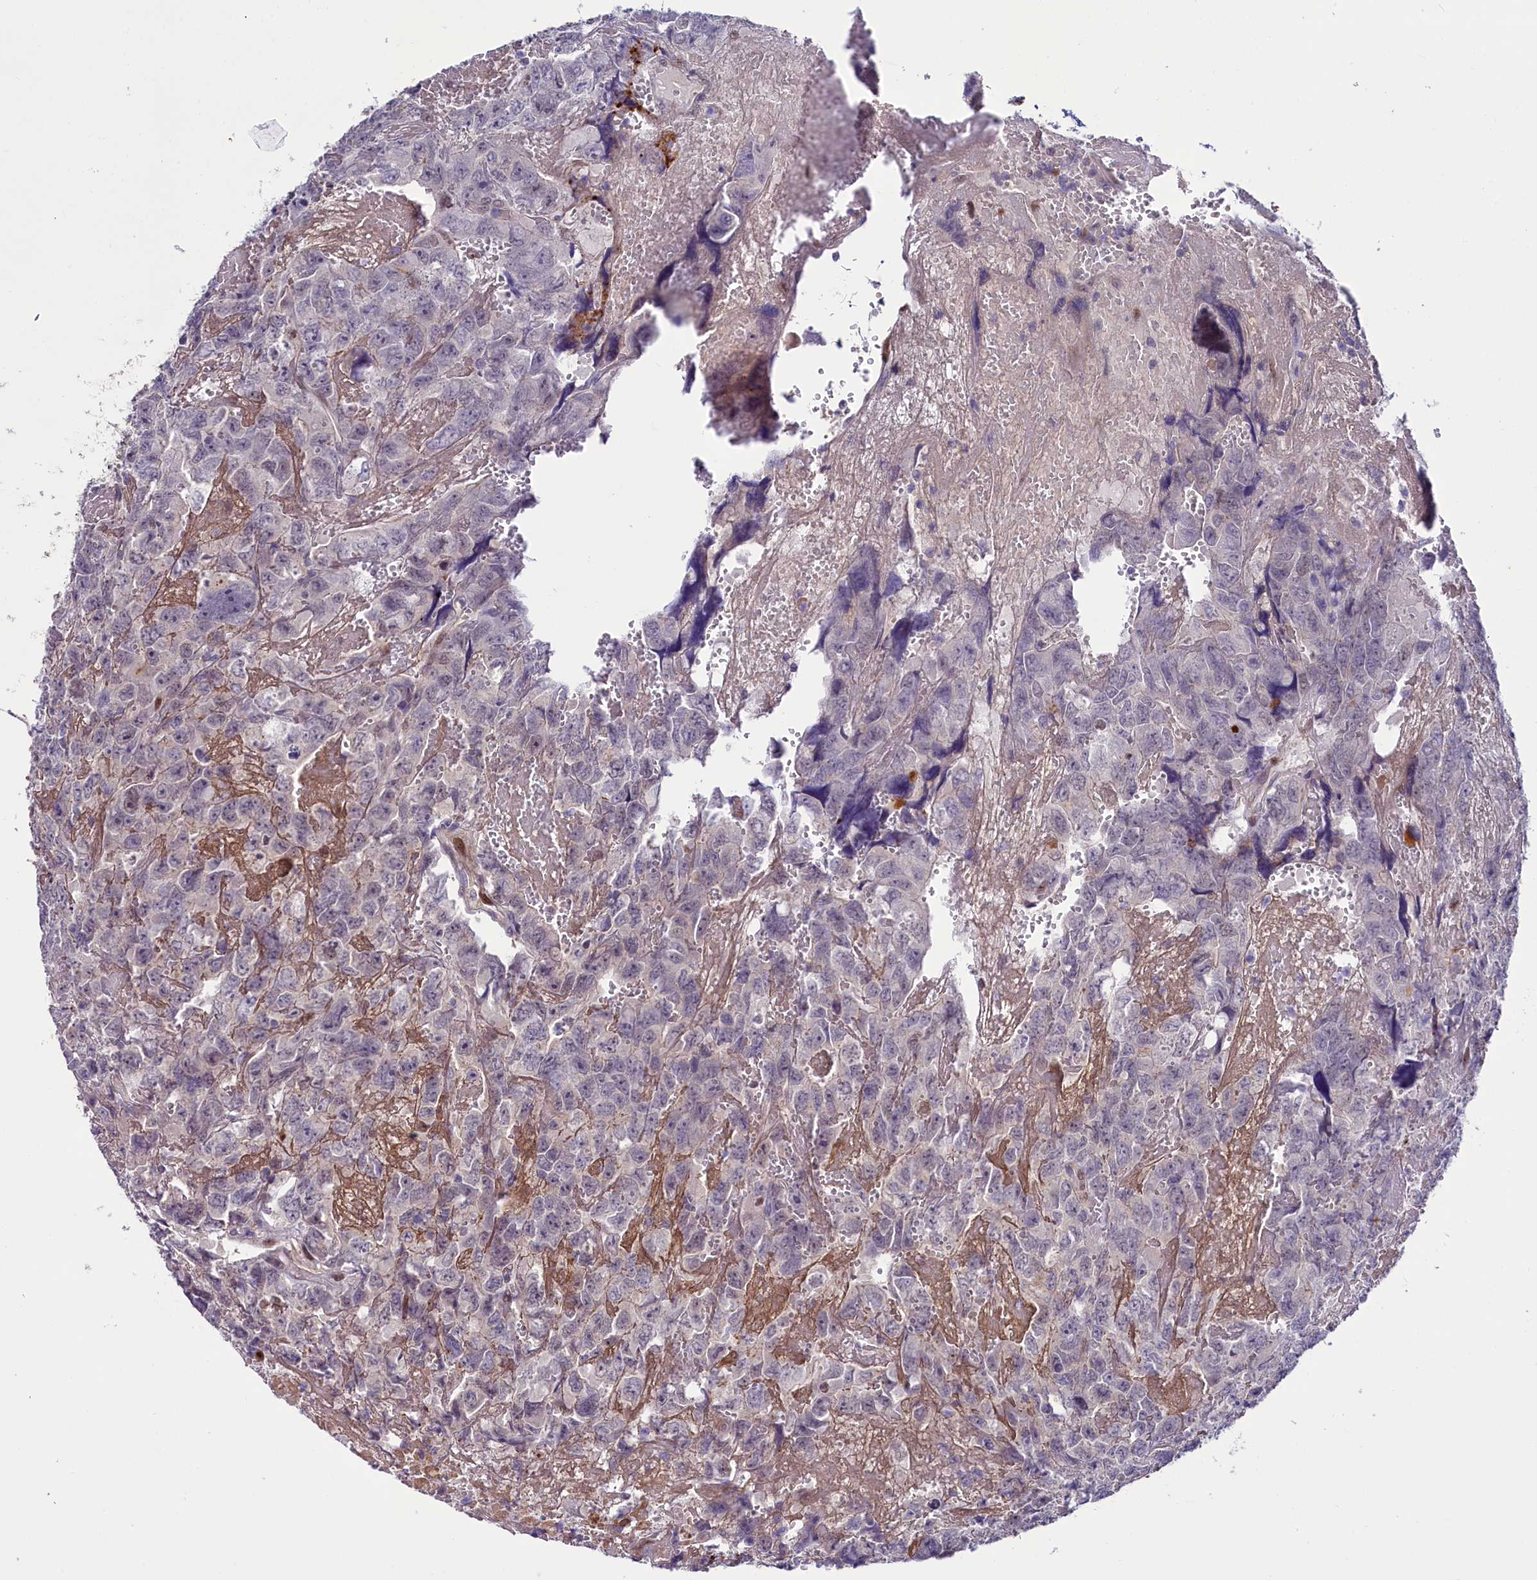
{"staining": {"intensity": "negative", "quantity": "none", "location": "none"}, "tissue": "testis cancer", "cell_type": "Tumor cells", "image_type": "cancer", "snomed": [{"axis": "morphology", "description": "Carcinoma, Embryonal, NOS"}, {"axis": "topography", "description": "Testis"}], "caption": "IHC image of human testis embryonal carcinoma stained for a protein (brown), which displays no staining in tumor cells.", "gene": "FAM111B", "patient": {"sex": "male", "age": 45}}